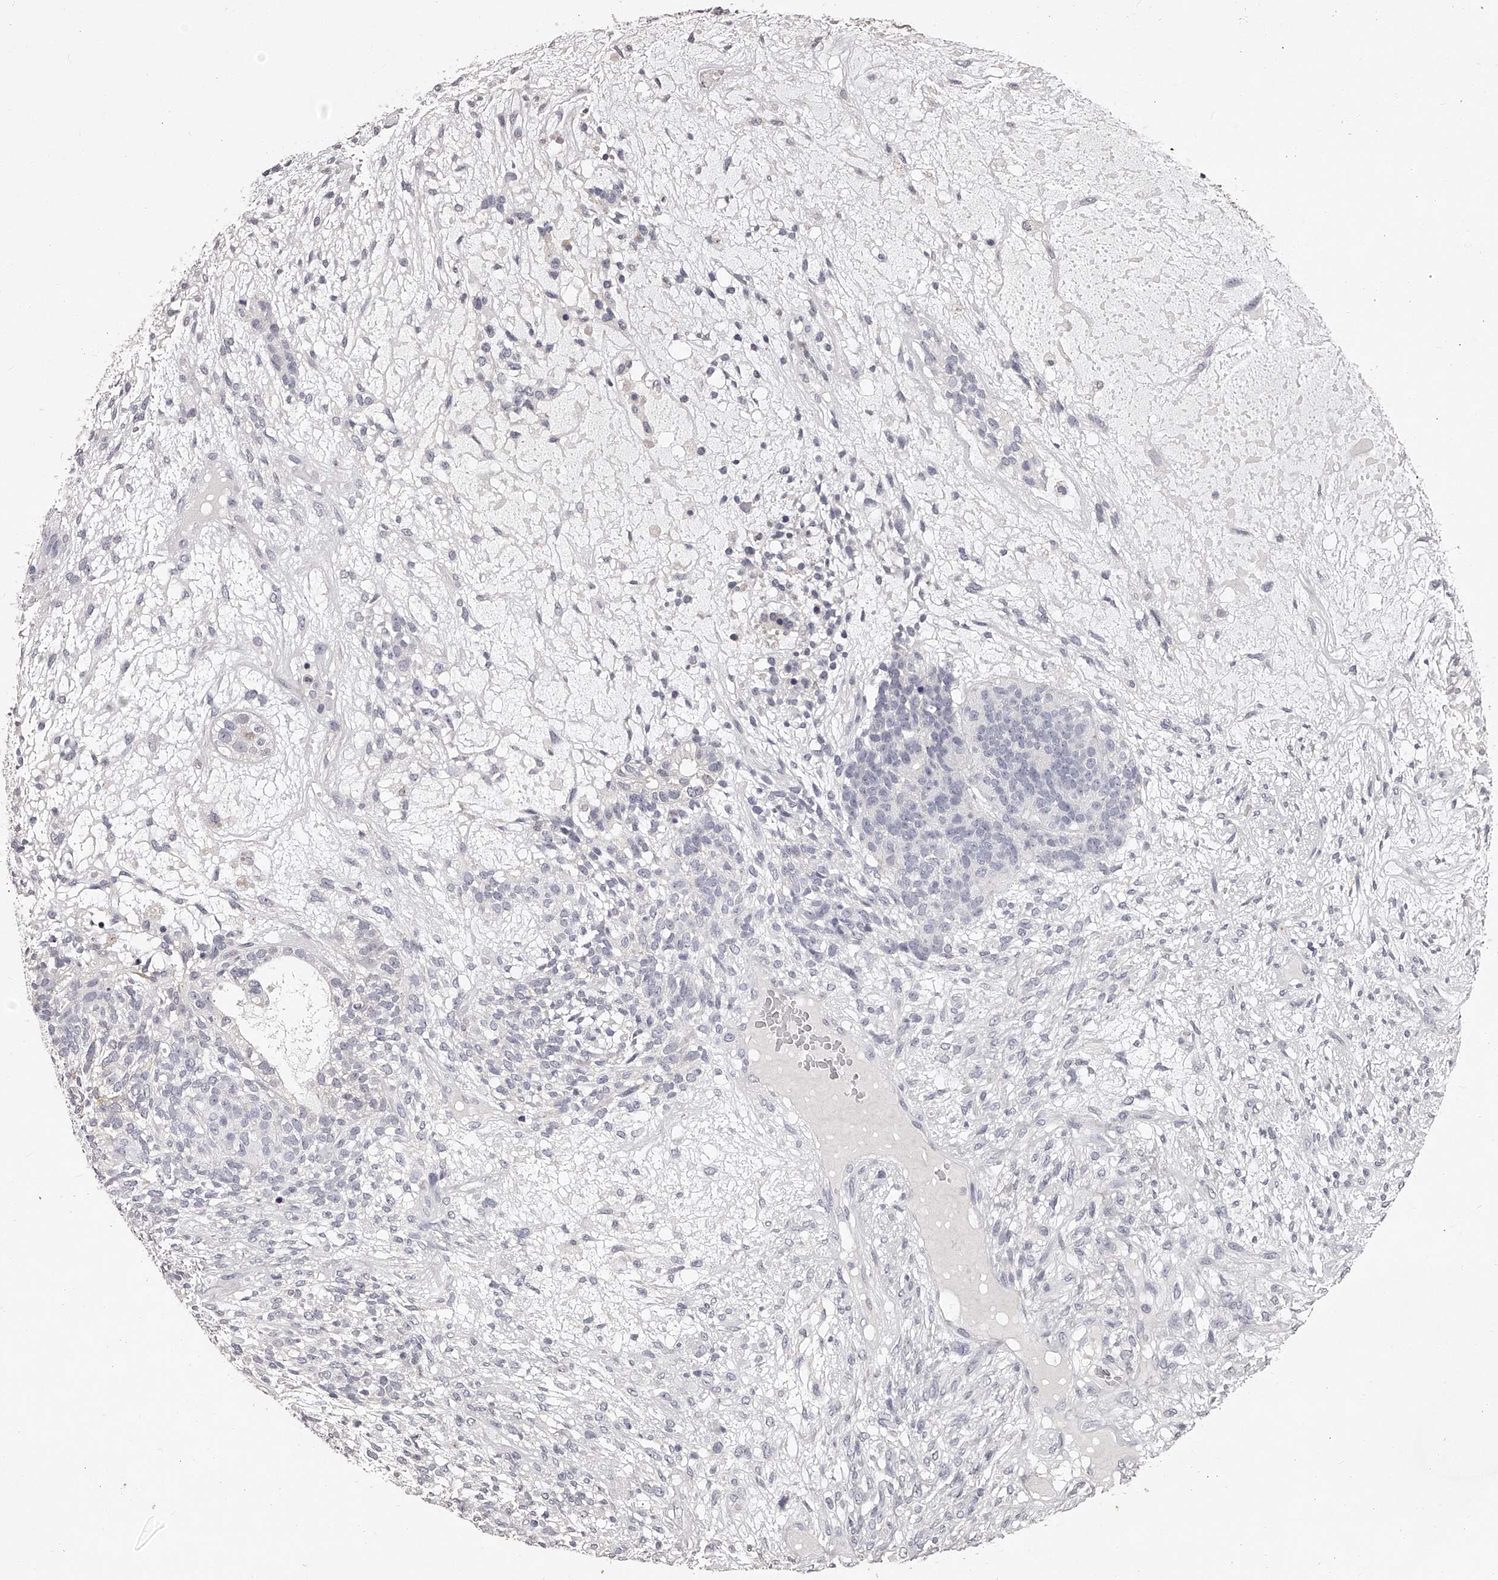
{"staining": {"intensity": "negative", "quantity": "none", "location": "none"}, "tissue": "testis cancer", "cell_type": "Tumor cells", "image_type": "cancer", "snomed": [{"axis": "morphology", "description": "Seminoma, NOS"}, {"axis": "morphology", "description": "Carcinoma, Embryonal, NOS"}, {"axis": "topography", "description": "Testis"}], "caption": "Seminoma (testis) was stained to show a protein in brown. There is no significant expression in tumor cells.", "gene": "NT5DC1", "patient": {"sex": "male", "age": 28}}